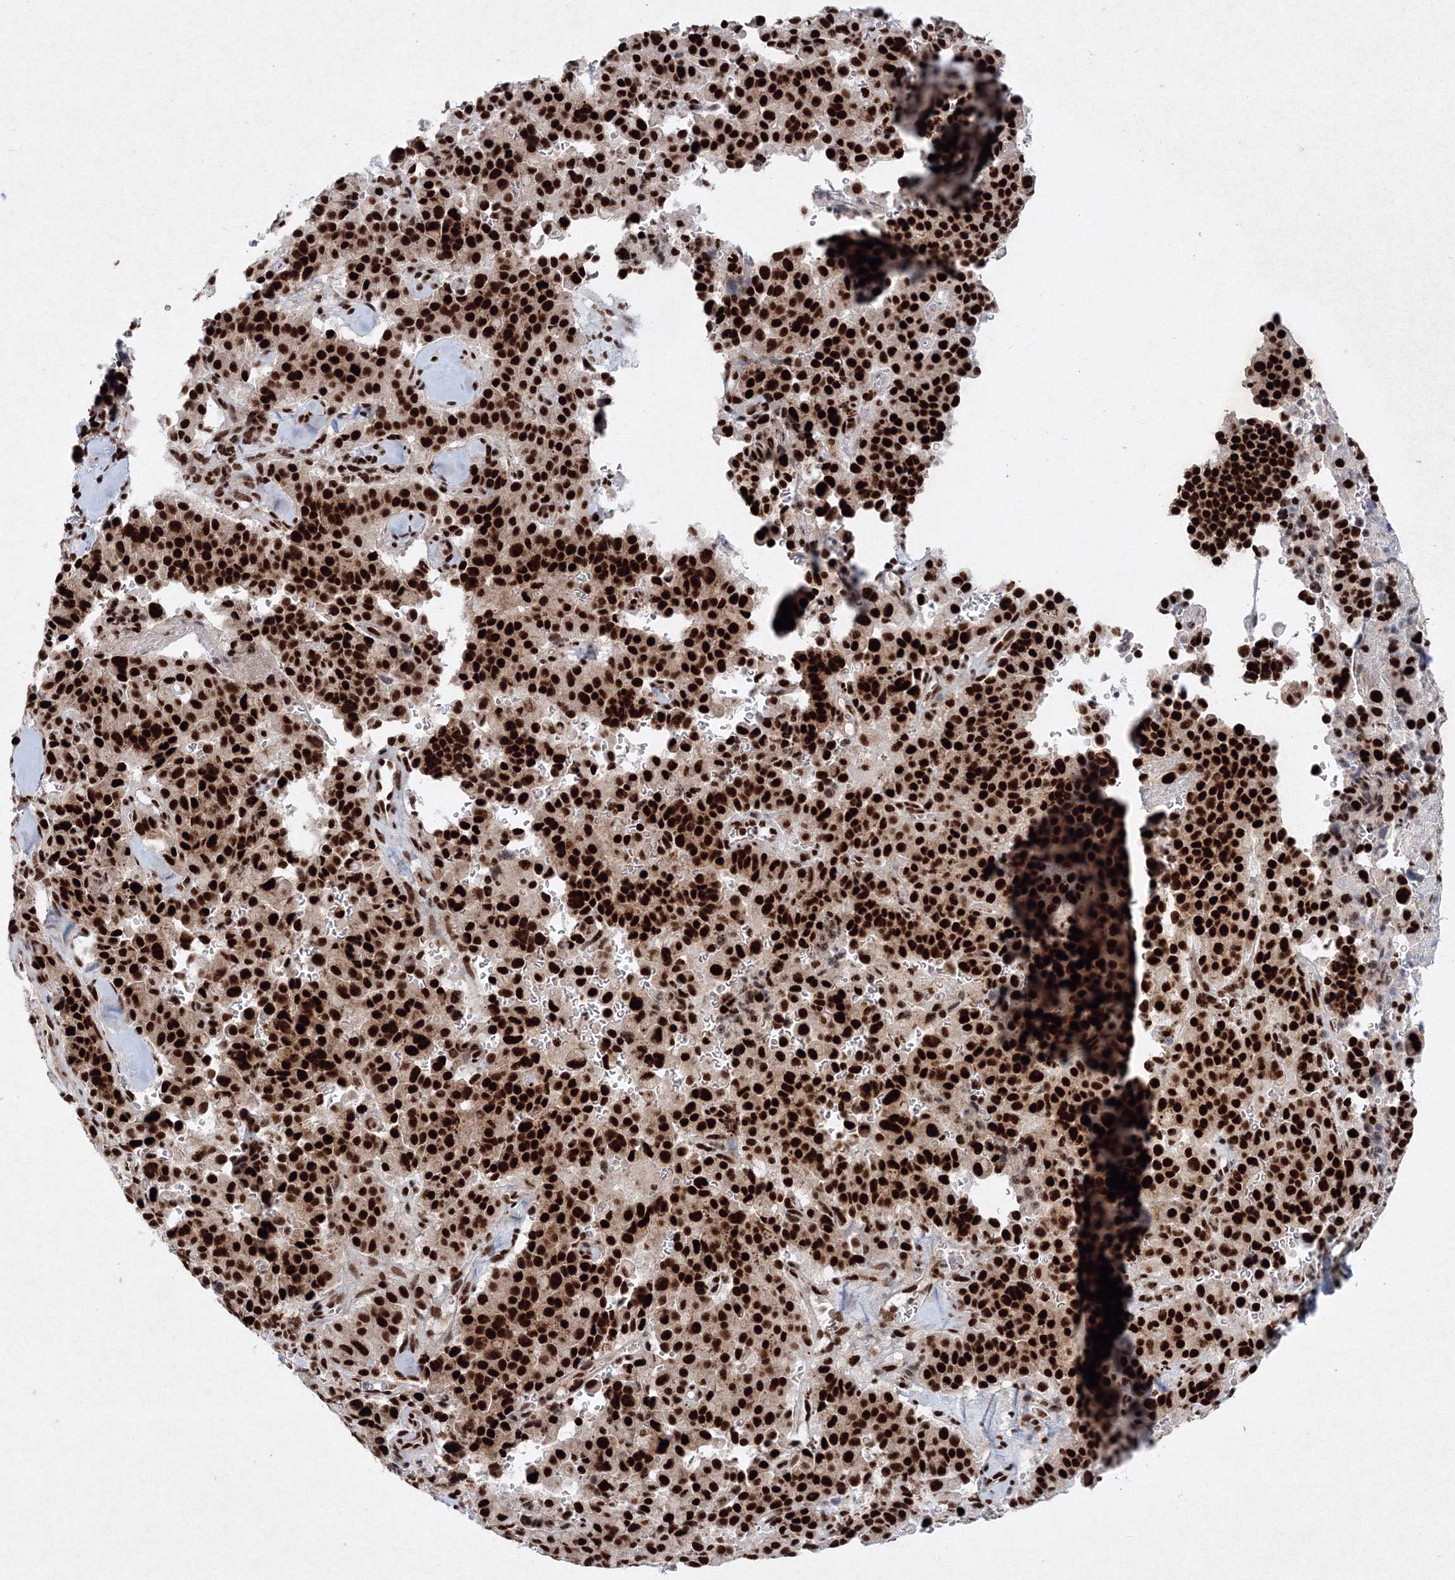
{"staining": {"intensity": "strong", "quantity": ">75%", "location": "nuclear"}, "tissue": "pancreatic cancer", "cell_type": "Tumor cells", "image_type": "cancer", "snomed": [{"axis": "morphology", "description": "Adenocarcinoma, NOS"}, {"axis": "topography", "description": "Pancreas"}], "caption": "Adenocarcinoma (pancreatic) stained for a protein (brown) exhibits strong nuclear positive expression in about >75% of tumor cells.", "gene": "SNRPC", "patient": {"sex": "male", "age": 65}}